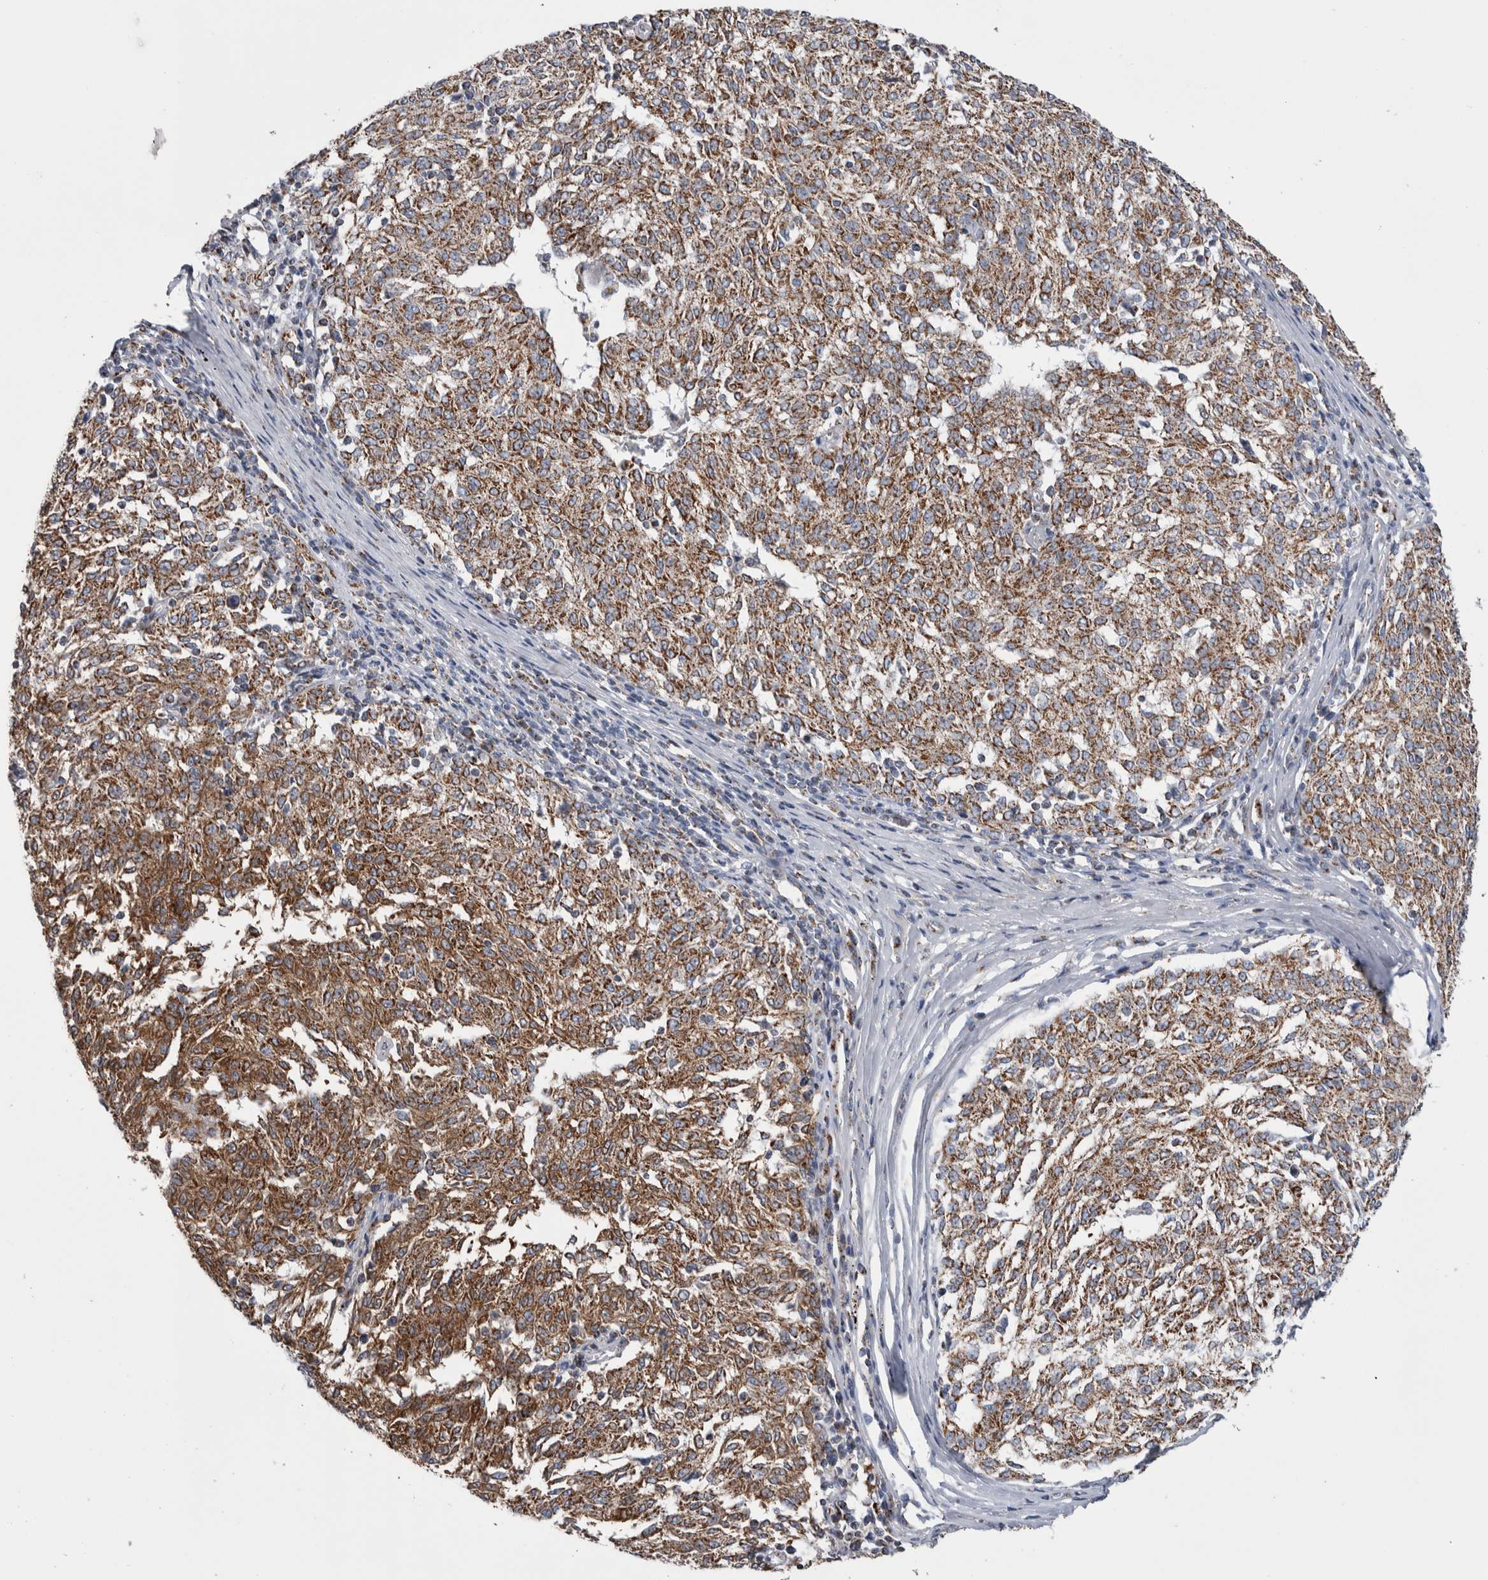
{"staining": {"intensity": "moderate", "quantity": ">75%", "location": "cytoplasmic/membranous"}, "tissue": "melanoma", "cell_type": "Tumor cells", "image_type": "cancer", "snomed": [{"axis": "morphology", "description": "Malignant melanoma, NOS"}, {"axis": "topography", "description": "Skin"}], "caption": "A micrograph of human melanoma stained for a protein displays moderate cytoplasmic/membranous brown staining in tumor cells.", "gene": "ETFA", "patient": {"sex": "female", "age": 72}}